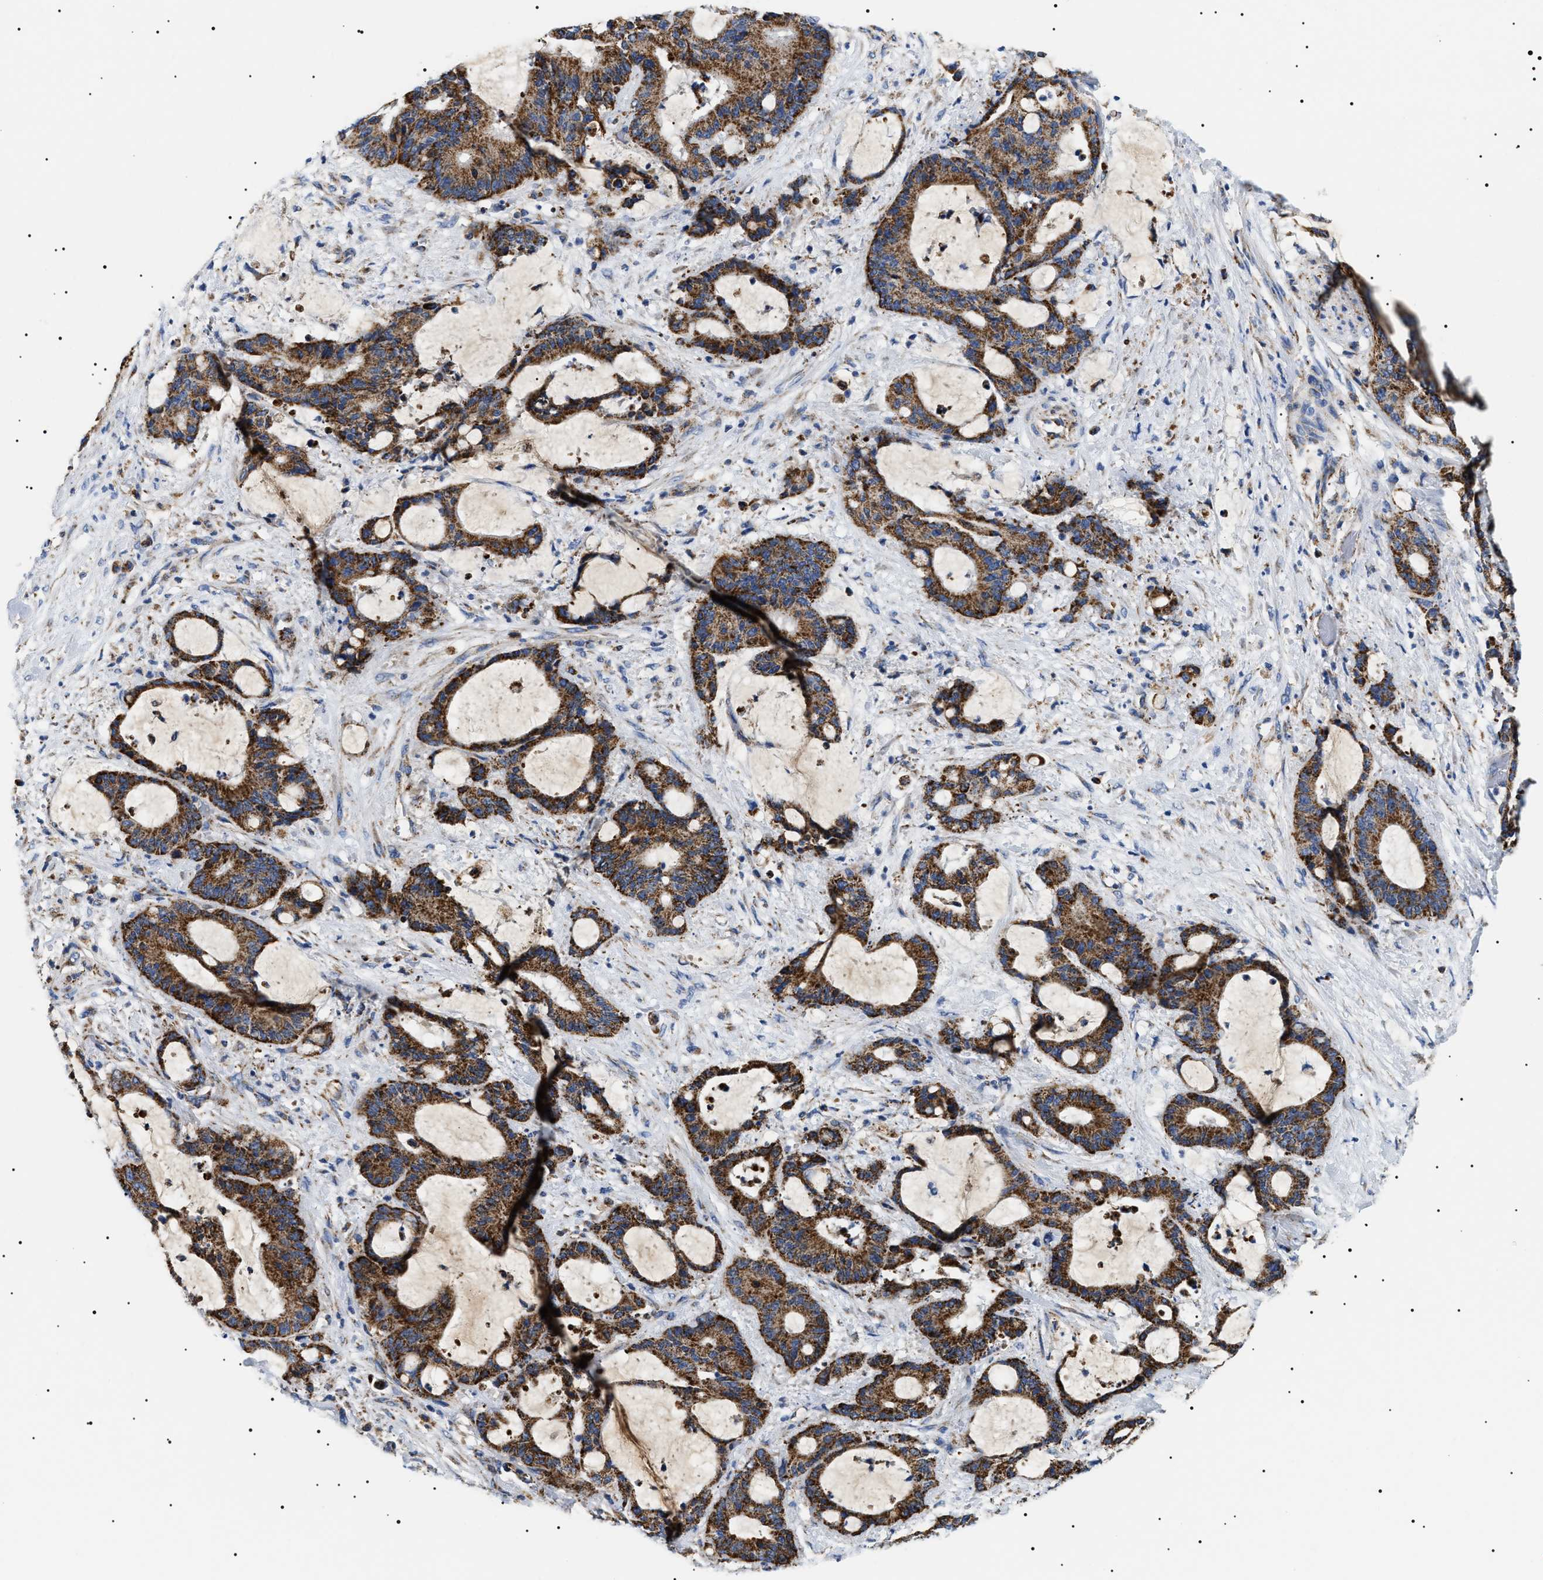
{"staining": {"intensity": "strong", "quantity": ">75%", "location": "cytoplasmic/membranous"}, "tissue": "liver cancer", "cell_type": "Tumor cells", "image_type": "cancer", "snomed": [{"axis": "morphology", "description": "Normal tissue, NOS"}, {"axis": "morphology", "description": "Cholangiocarcinoma"}, {"axis": "topography", "description": "Liver"}, {"axis": "topography", "description": "Peripheral nerve tissue"}], "caption": "Immunohistochemical staining of cholangiocarcinoma (liver) demonstrates high levels of strong cytoplasmic/membranous positivity in approximately >75% of tumor cells.", "gene": "OXSM", "patient": {"sex": "female", "age": 73}}